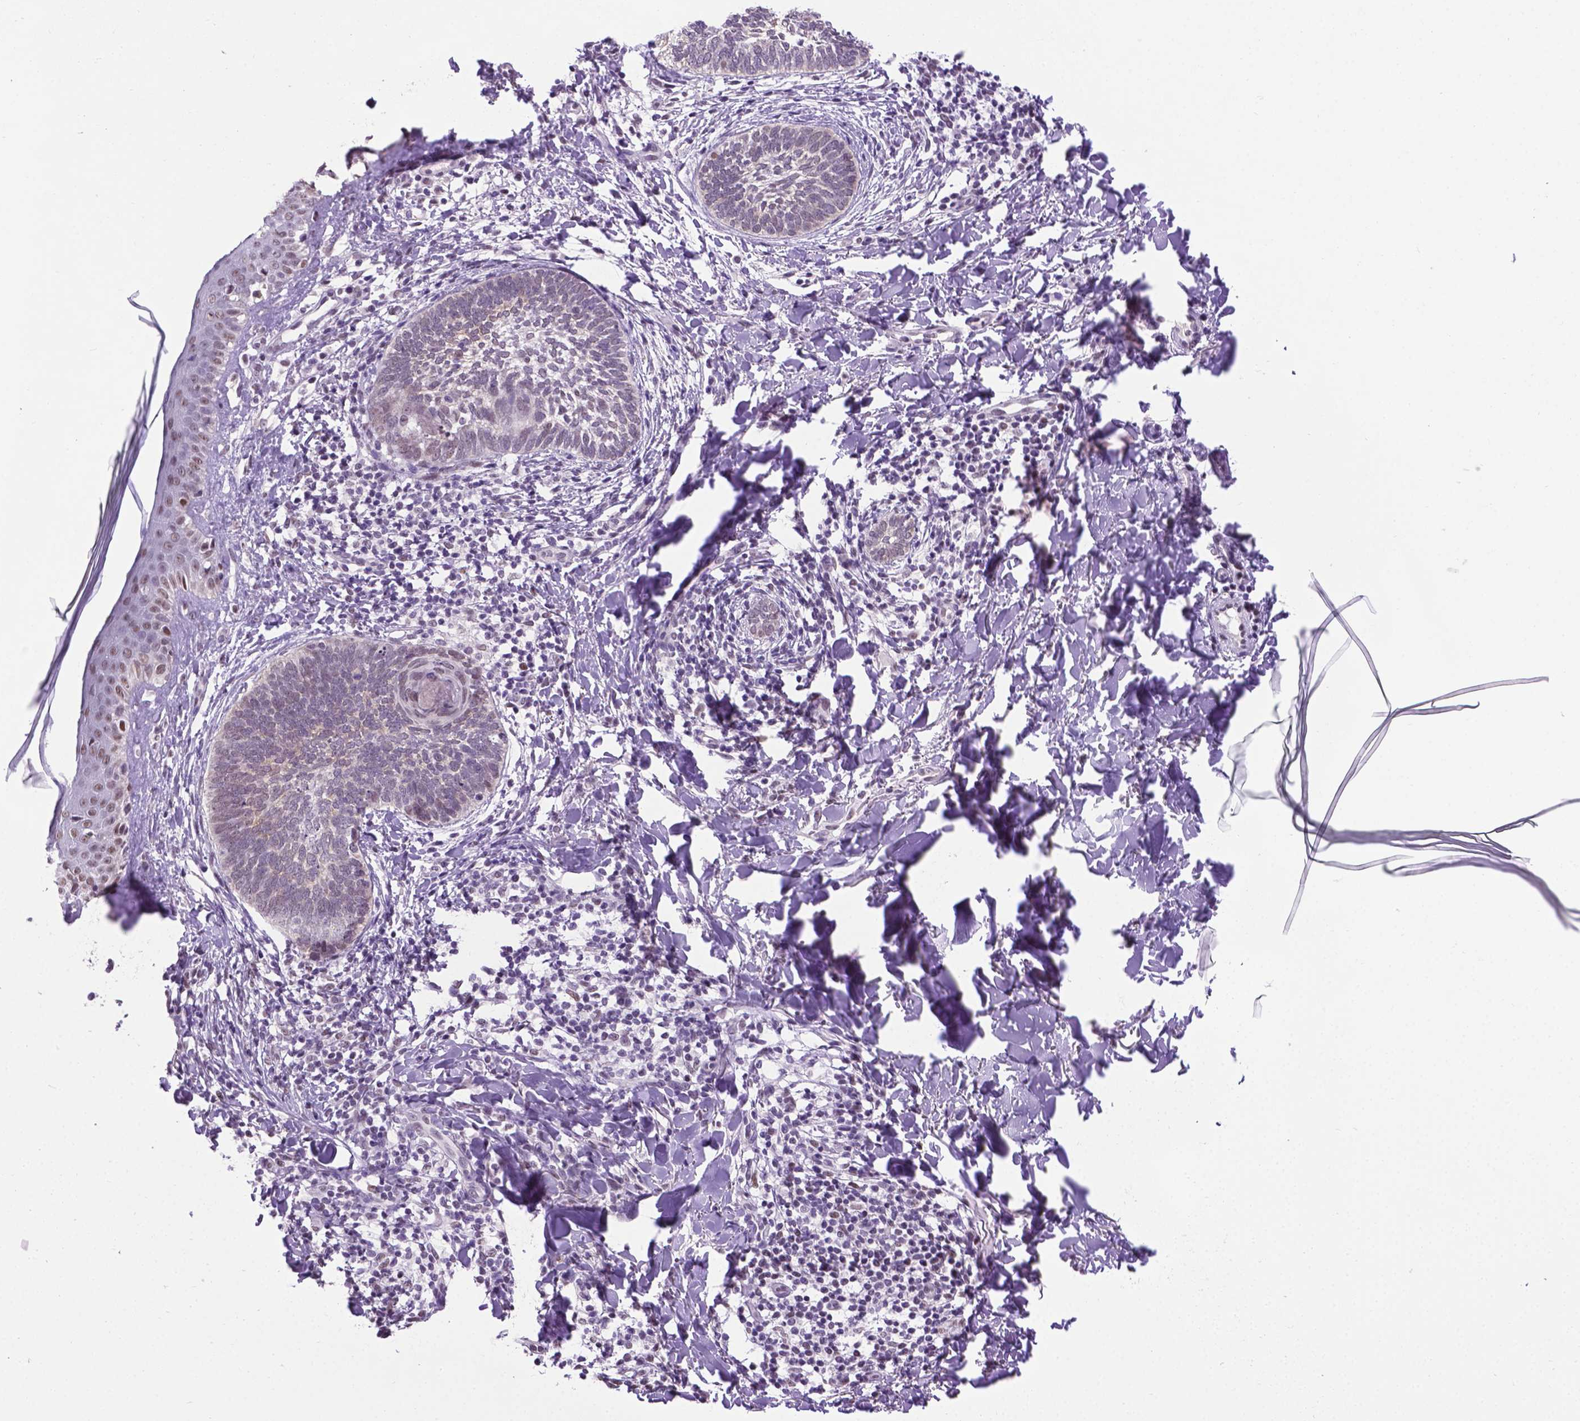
{"staining": {"intensity": "weak", "quantity": "<25%", "location": "nuclear"}, "tissue": "skin cancer", "cell_type": "Tumor cells", "image_type": "cancer", "snomed": [{"axis": "morphology", "description": "Normal tissue, NOS"}, {"axis": "morphology", "description": "Basal cell carcinoma"}, {"axis": "topography", "description": "Skin"}], "caption": "Immunohistochemical staining of skin cancer exhibits no significant positivity in tumor cells.", "gene": "ABI2", "patient": {"sex": "male", "age": 46}}